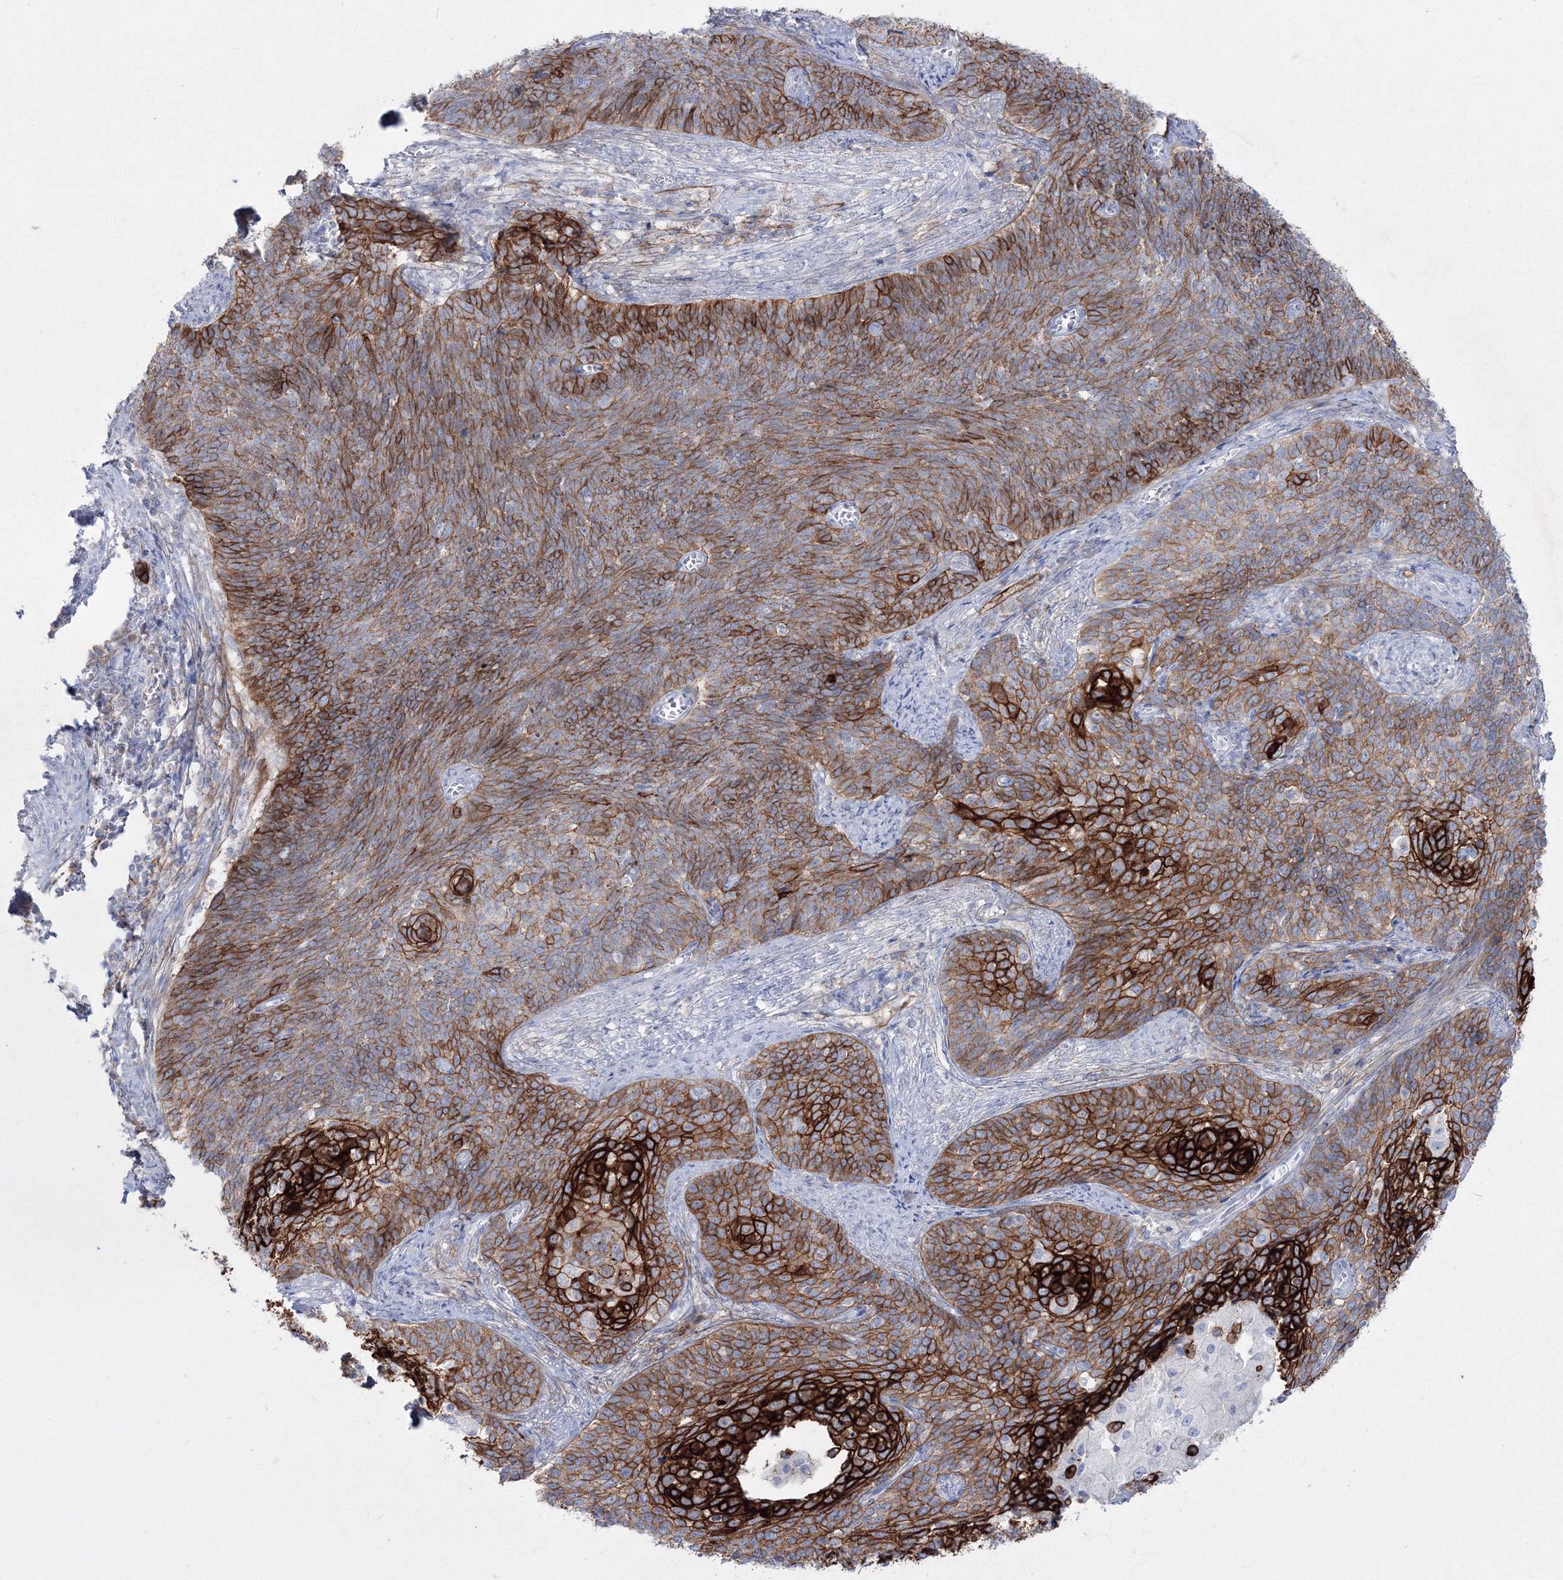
{"staining": {"intensity": "strong", "quantity": ">75%", "location": "cytoplasmic/membranous"}, "tissue": "cervical cancer", "cell_type": "Tumor cells", "image_type": "cancer", "snomed": [{"axis": "morphology", "description": "Squamous cell carcinoma, NOS"}, {"axis": "topography", "description": "Cervix"}], "caption": "Cervical cancer stained for a protein (brown) reveals strong cytoplasmic/membranous positive expression in approximately >75% of tumor cells.", "gene": "TMEM139", "patient": {"sex": "female", "age": 39}}